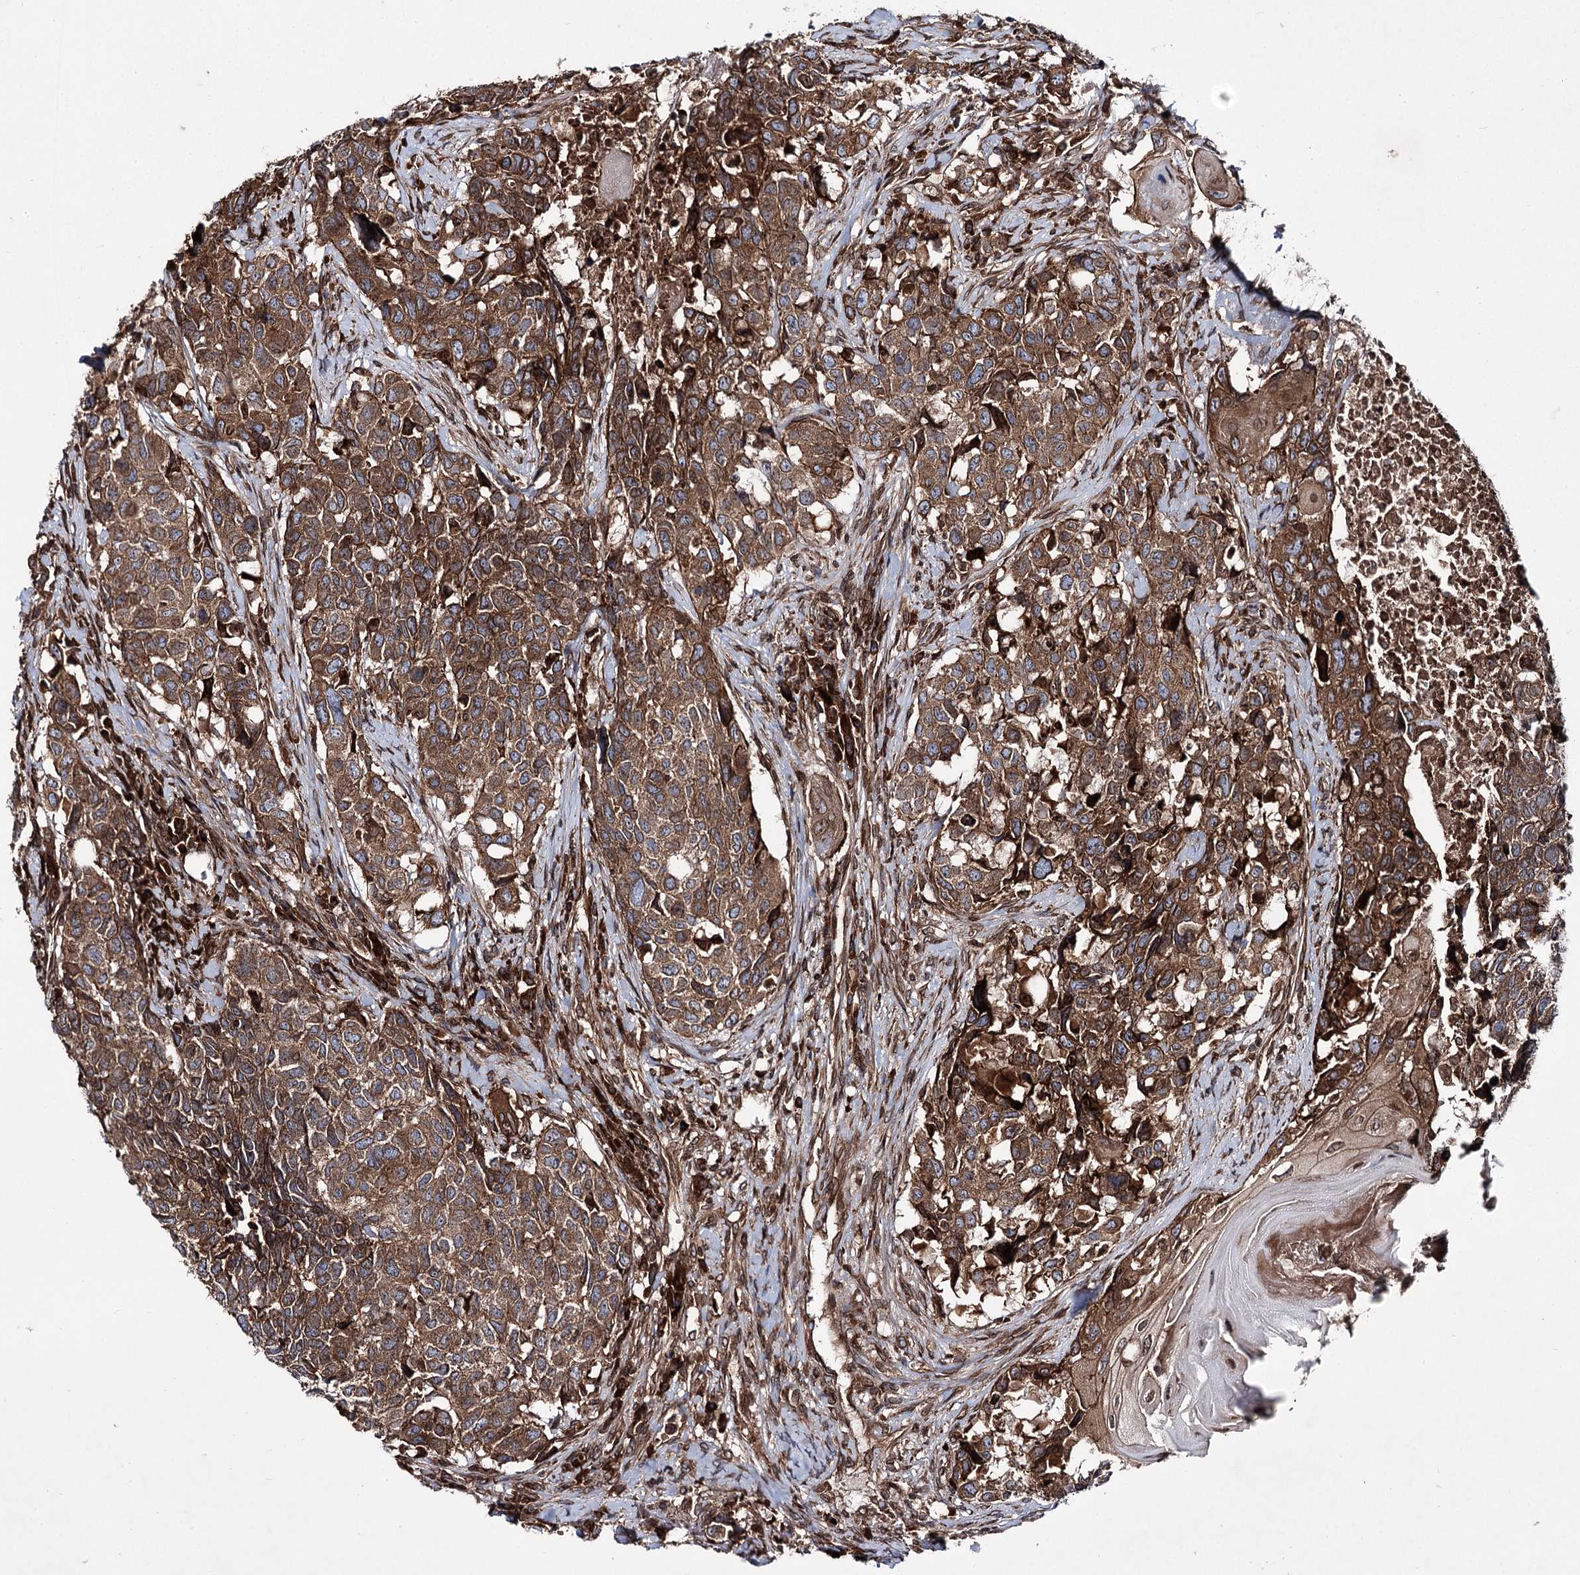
{"staining": {"intensity": "strong", "quantity": ">75%", "location": "cytoplasmic/membranous"}, "tissue": "head and neck cancer", "cell_type": "Tumor cells", "image_type": "cancer", "snomed": [{"axis": "morphology", "description": "Squamous cell carcinoma, NOS"}, {"axis": "topography", "description": "Head-Neck"}], "caption": "Head and neck cancer (squamous cell carcinoma) was stained to show a protein in brown. There is high levels of strong cytoplasmic/membranous staining in about >75% of tumor cells.", "gene": "FGFR1OP2", "patient": {"sex": "male", "age": 66}}